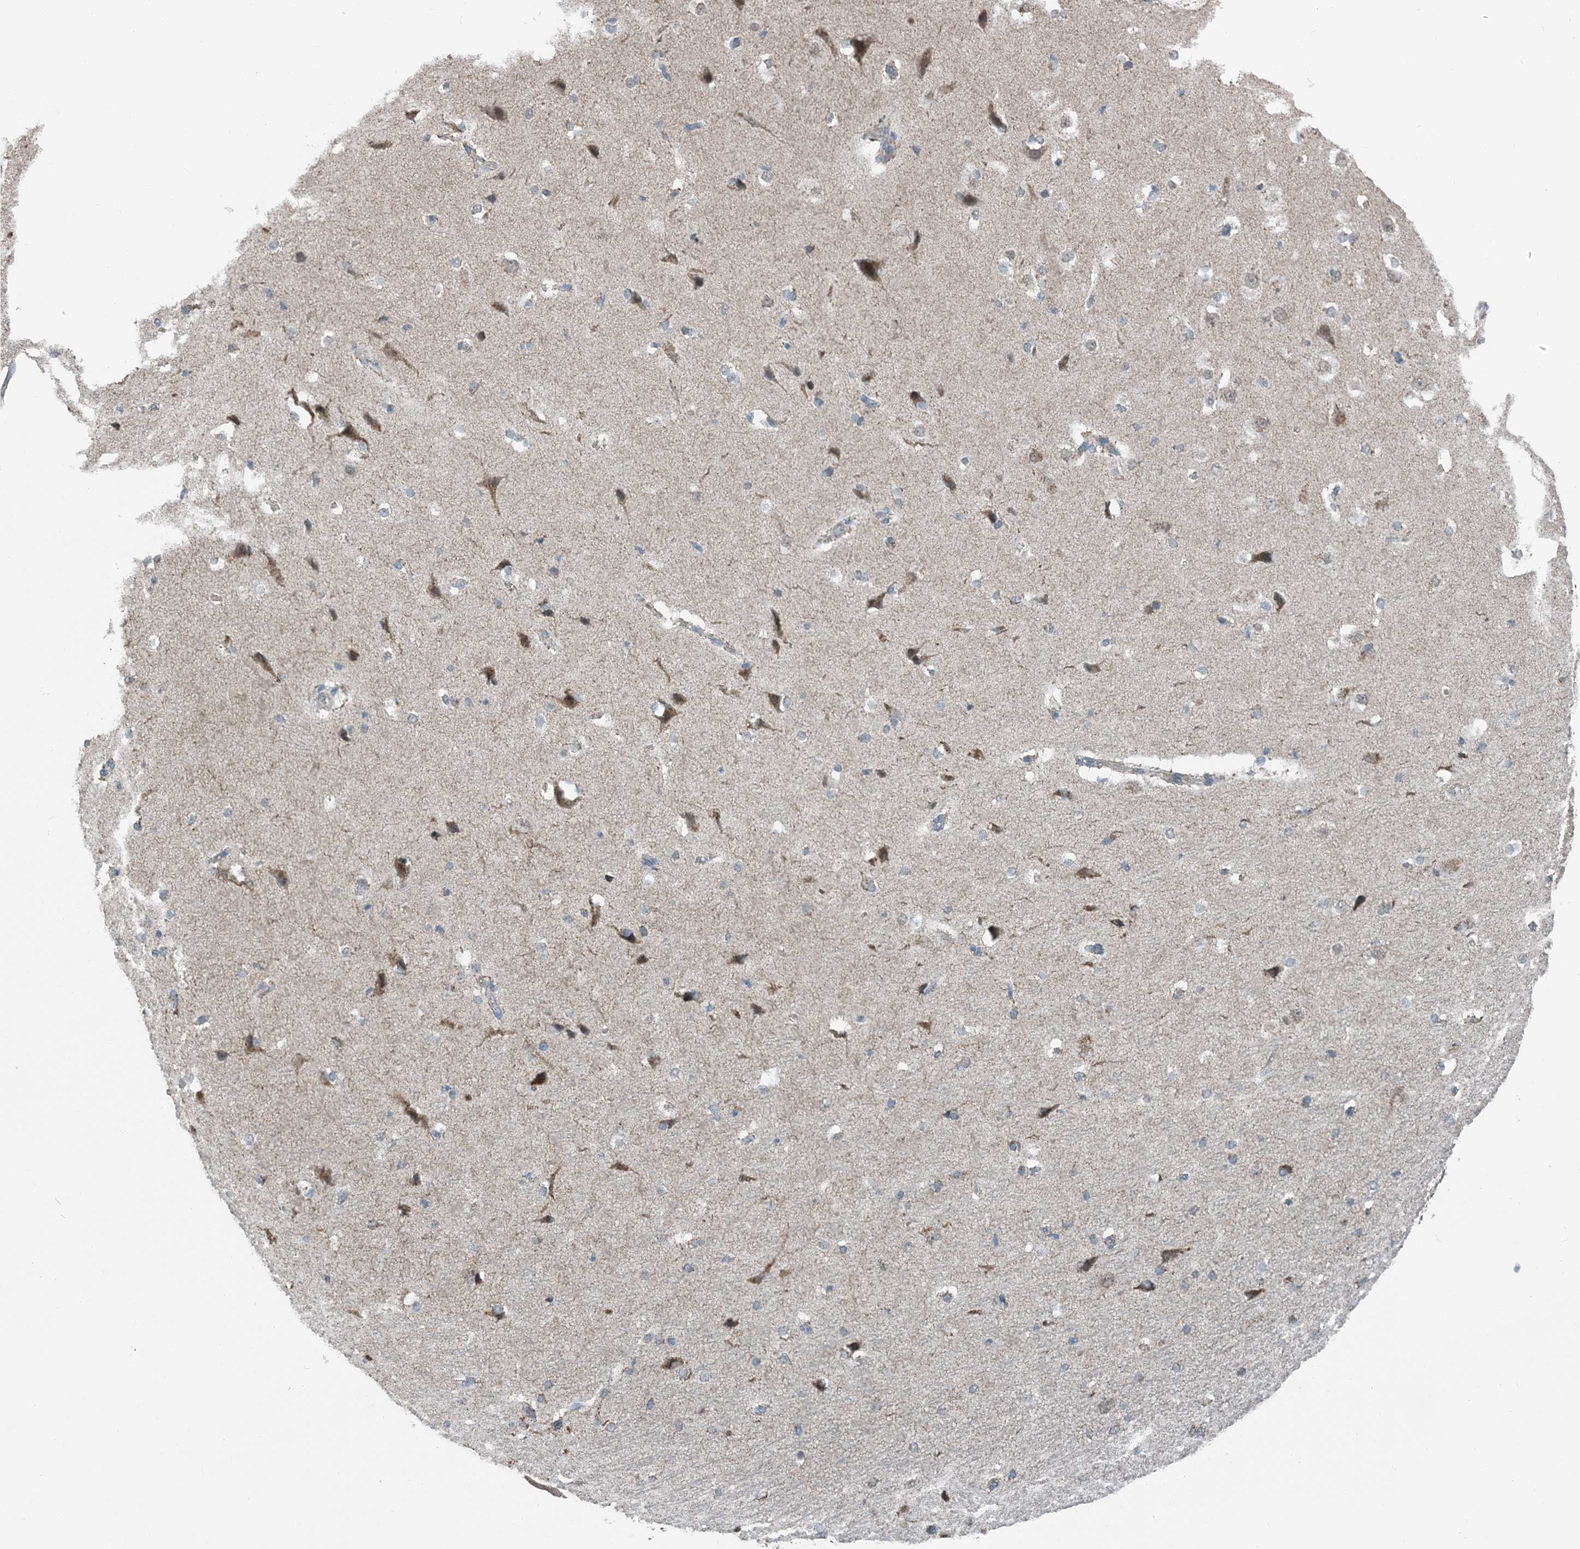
{"staining": {"intensity": "negative", "quantity": "none", "location": "none"}, "tissue": "cerebral cortex", "cell_type": "Endothelial cells", "image_type": "normal", "snomed": [{"axis": "morphology", "description": "Normal tissue, NOS"}, {"axis": "morphology", "description": "Developmental malformation"}, {"axis": "topography", "description": "Cerebral cortex"}], "caption": "High magnification brightfield microscopy of normal cerebral cortex stained with DAB (brown) and counterstained with hematoxylin (blue): endothelial cells show no significant positivity.", "gene": "PILRB", "patient": {"sex": "female", "age": 30}}